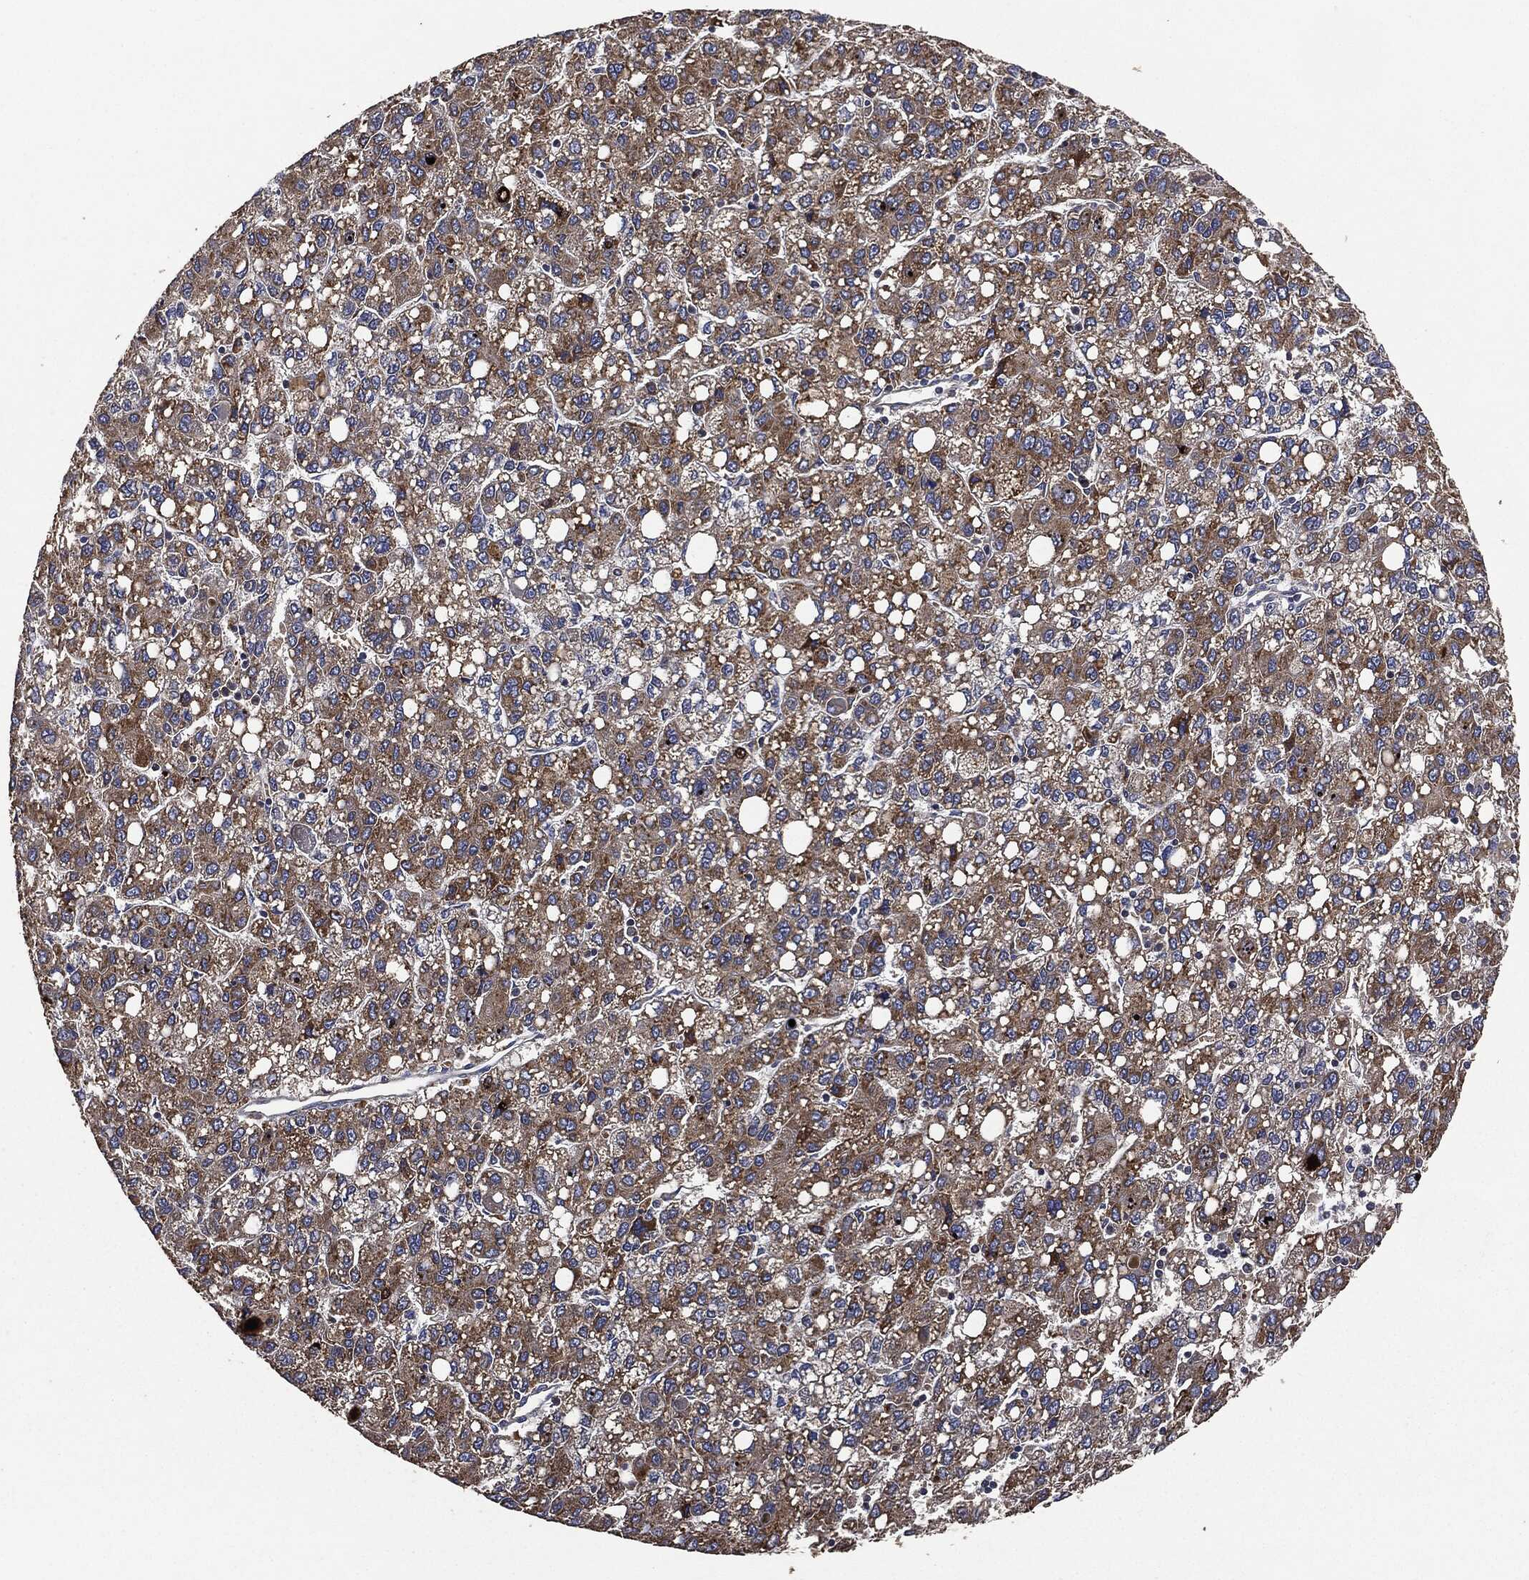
{"staining": {"intensity": "moderate", "quantity": "25%-75%", "location": "cytoplasmic/membranous"}, "tissue": "liver cancer", "cell_type": "Tumor cells", "image_type": "cancer", "snomed": [{"axis": "morphology", "description": "Carcinoma, Hepatocellular, NOS"}, {"axis": "topography", "description": "Liver"}], "caption": "Immunohistochemical staining of human hepatocellular carcinoma (liver) shows moderate cytoplasmic/membranous protein staining in about 25%-75% of tumor cells. The protein is shown in brown color, while the nuclei are stained blue.", "gene": "STK3", "patient": {"sex": "female", "age": 82}}